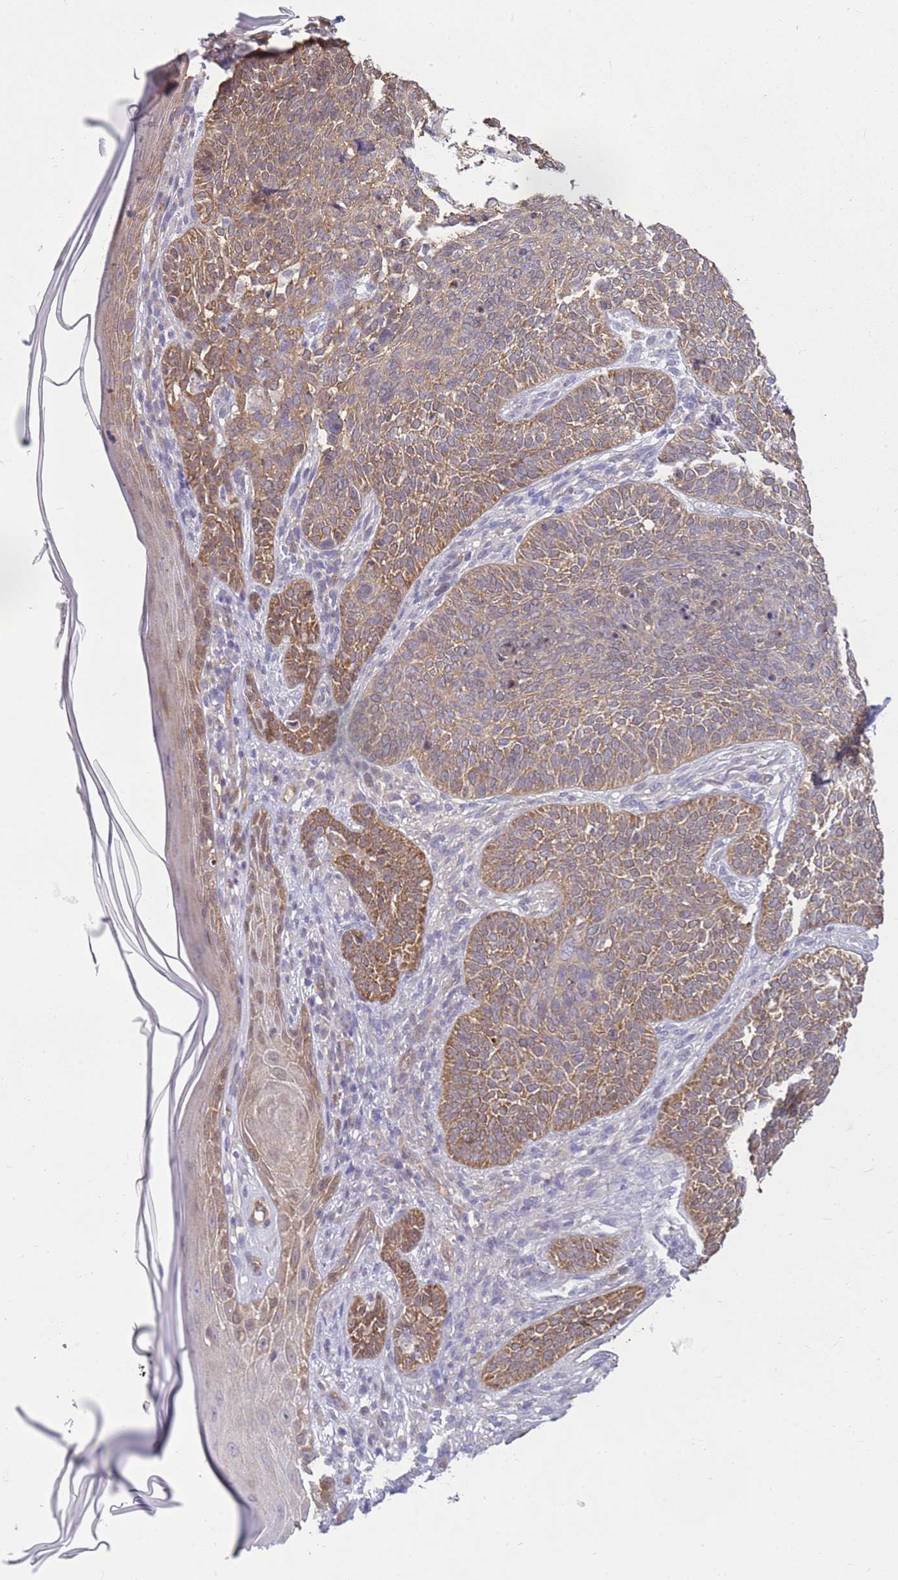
{"staining": {"intensity": "moderate", "quantity": ">75%", "location": "cytoplasmic/membranous"}, "tissue": "skin cancer", "cell_type": "Tumor cells", "image_type": "cancer", "snomed": [{"axis": "morphology", "description": "Basal cell carcinoma"}, {"axis": "topography", "description": "Skin"}], "caption": "This is an image of immunohistochemistry staining of skin basal cell carcinoma, which shows moderate positivity in the cytoplasmic/membranous of tumor cells.", "gene": "YWHAE", "patient": {"sex": "male", "age": 85}}